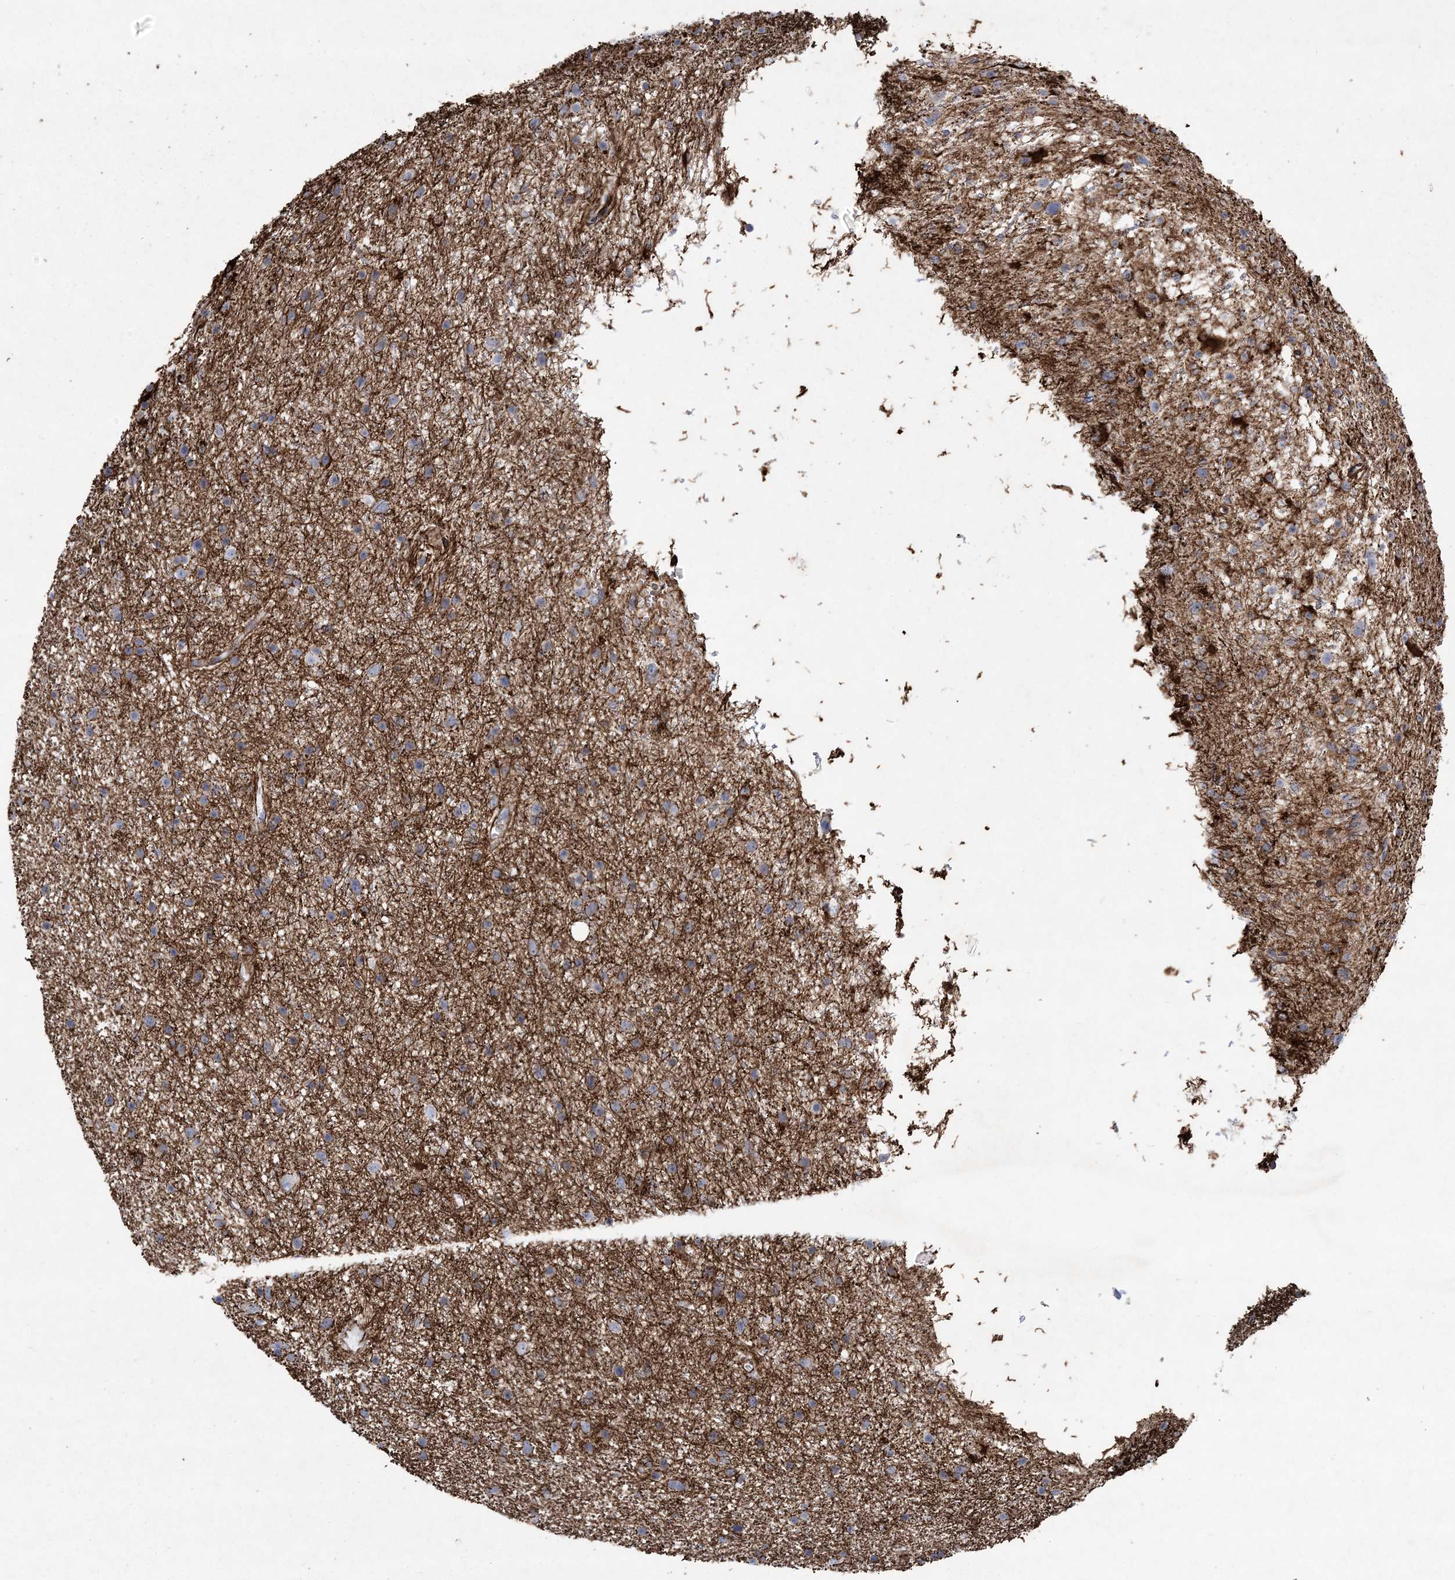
{"staining": {"intensity": "weak", "quantity": "<25%", "location": "cytoplasmic/membranous"}, "tissue": "glioma", "cell_type": "Tumor cells", "image_type": "cancer", "snomed": [{"axis": "morphology", "description": "Glioma, malignant, Low grade"}, {"axis": "topography", "description": "Cerebral cortex"}], "caption": "Immunohistochemistry image of human glioma stained for a protein (brown), which demonstrates no positivity in tumor cells.", "gene": "ARSJ", "patient": {"sex": "female", "age": 39}}